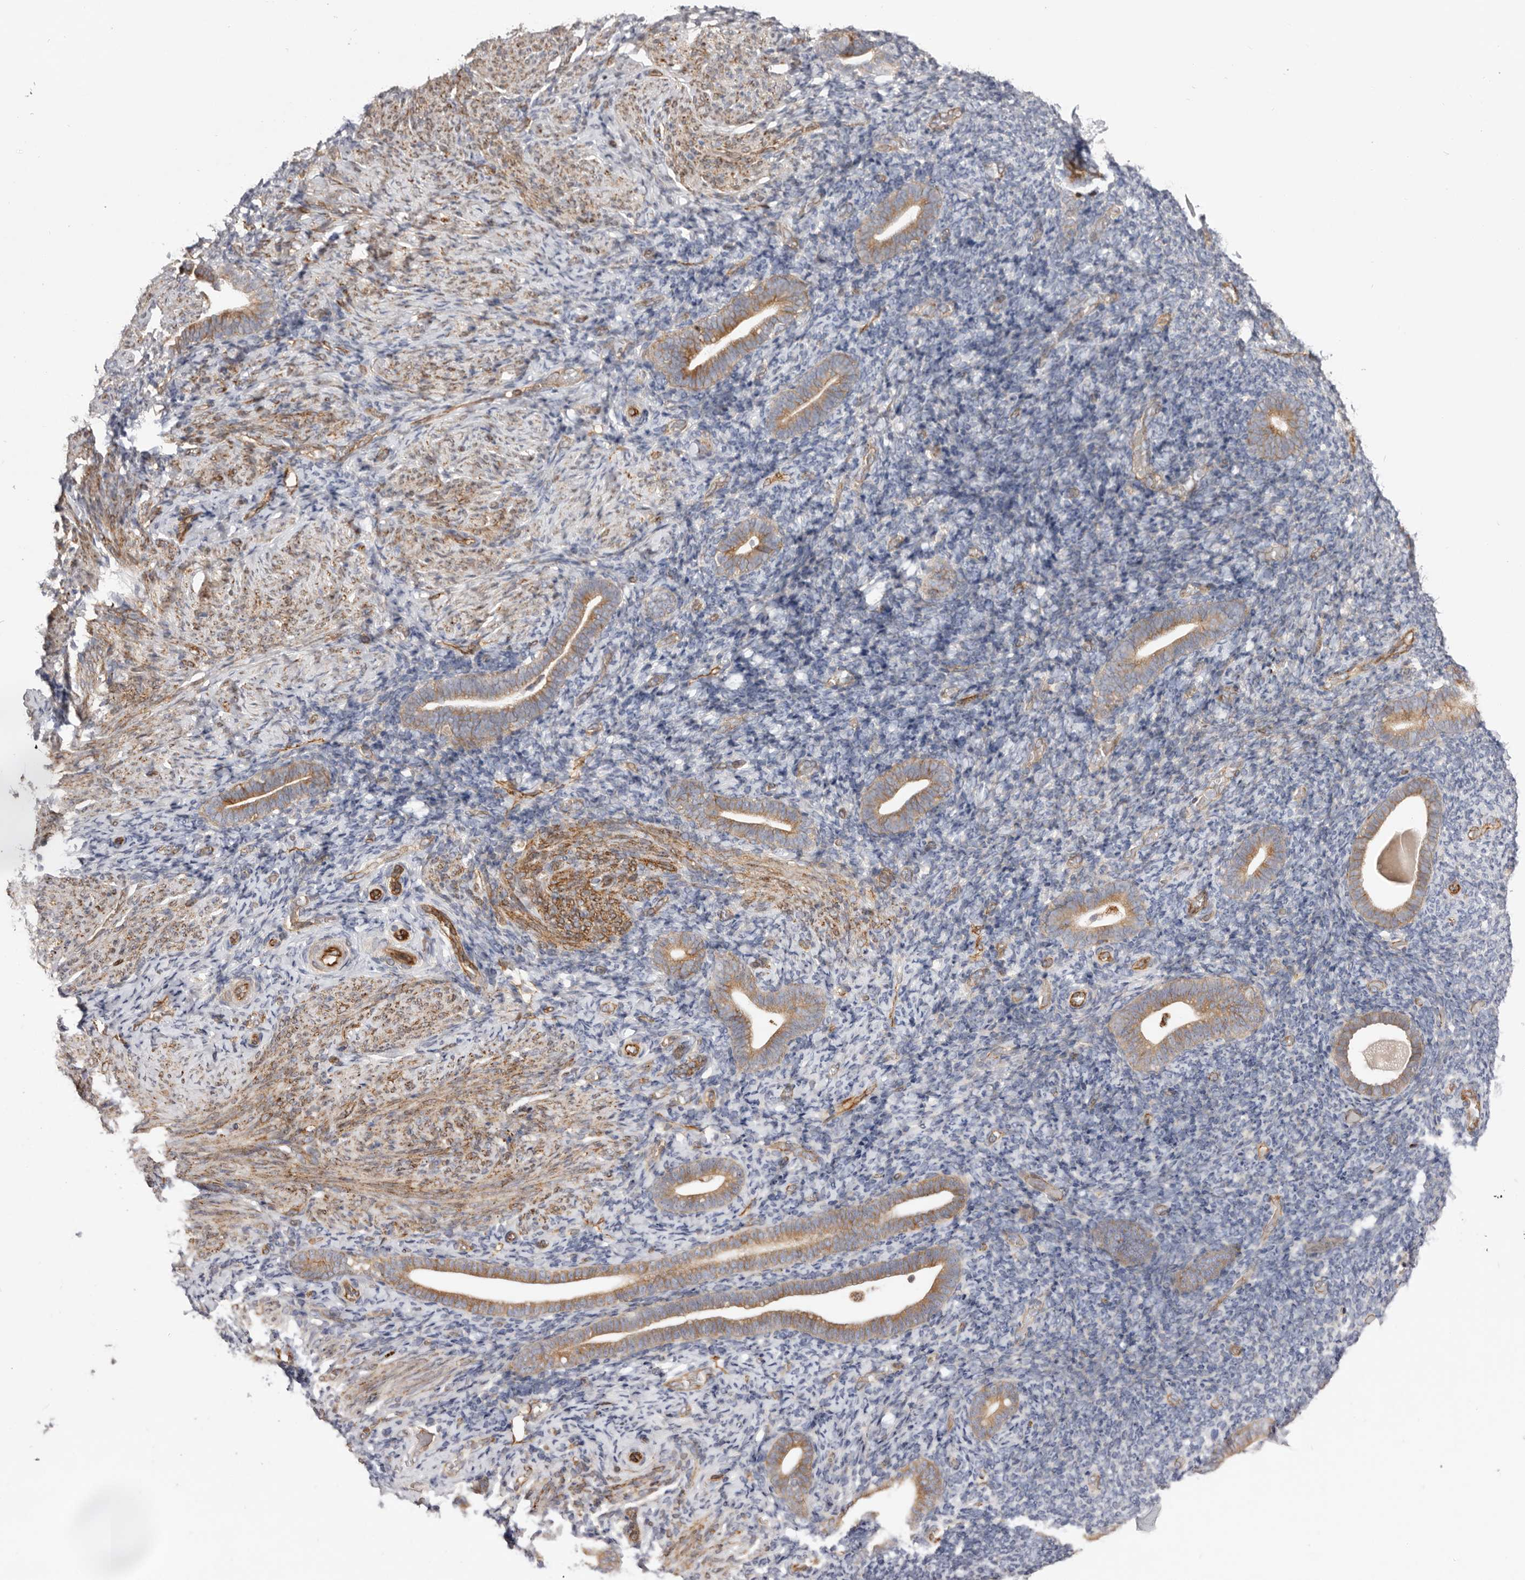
{"staining": {"intensity": "strong", "quantity": "25%-75%", "location": "cytoplasmic/membranous"}, "tissue": "endometrium", "cell_type": "Cells in endometrial stroma", "image_type": "normal", "snomed": [{"axis": "morphology", "description": "Normal tissue, NOS"}, {"axis": "topography", "description": "Endometrium"}], "caption": "Immunohistochemistry staining of benign endometrium, which exhibits high levels of strong cytoplasmic/membranous expression in about 25%-75% of cells in endometrial stroma indicating strong cytoplasmic/membranous protein positivity. The staining was performed using DAB (3,3'-diaminobenzidine) (brown) for protein detection and nuclei were counterstained in hematoxylin (blue).", "gene": "WDTC1", "patient": {"sex": "female", "age": 51}}